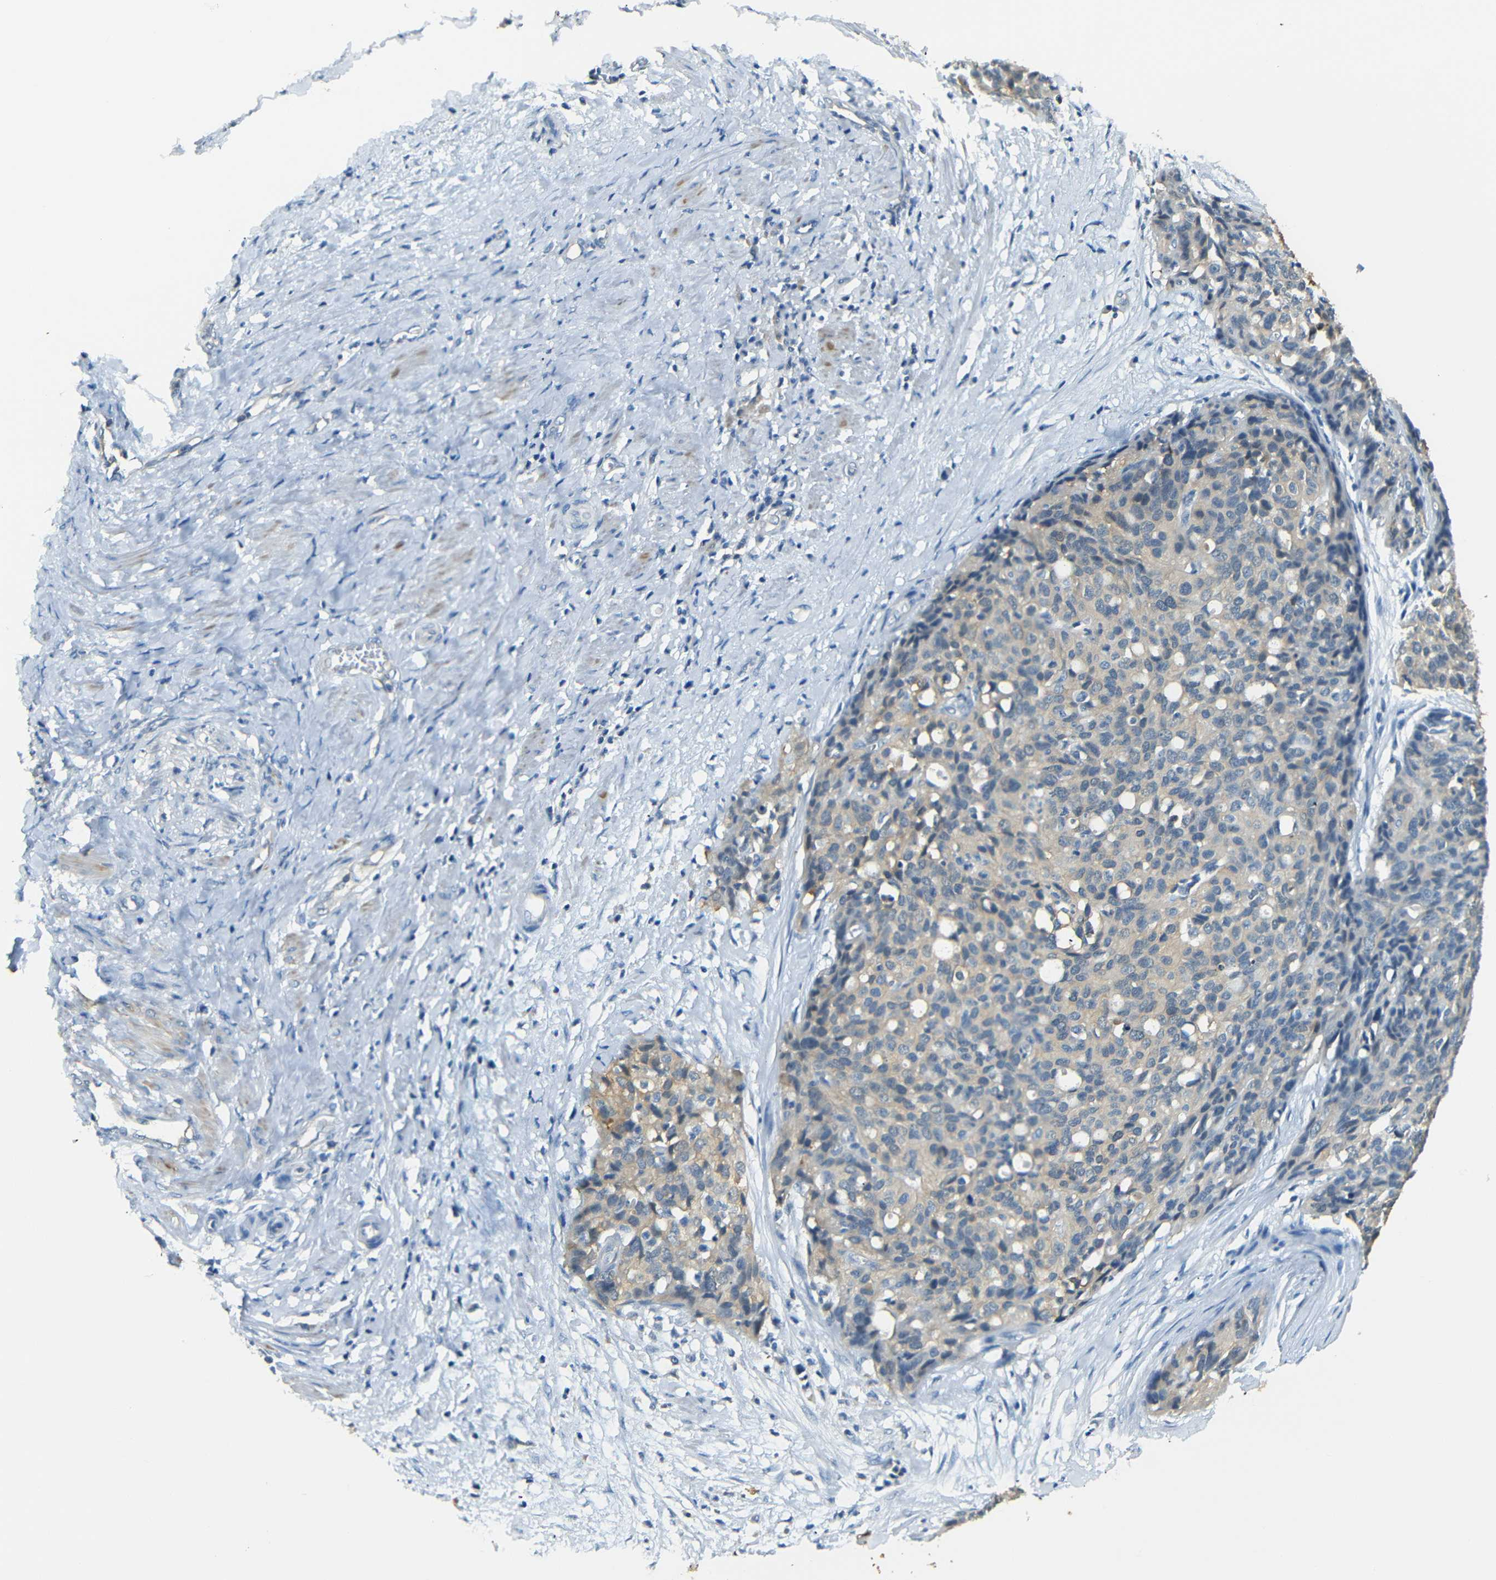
{"staining": {"intensity": "weak", "quantity": "25%-75%", "location": "cytoplasmic/membranous"}, "tissue": "ovarian cancer", "cell_type": "Tumor cells", "image_type": "cancer", "snomed": [{"axis": "morphology", "description": "Carcinoma, endometroid"}, {"axis": "topography", "description": "Ovary"}], "caption": "Approximately 25%-75% of tumor cells in ovarian cancer (endometroid carcinoma) reveal weak cytoplasmic/membranous protein staining as visualized by brown immunohistochemical staining.", "gene": "SFN", "patient": {"sex": "female", "age": 60}}